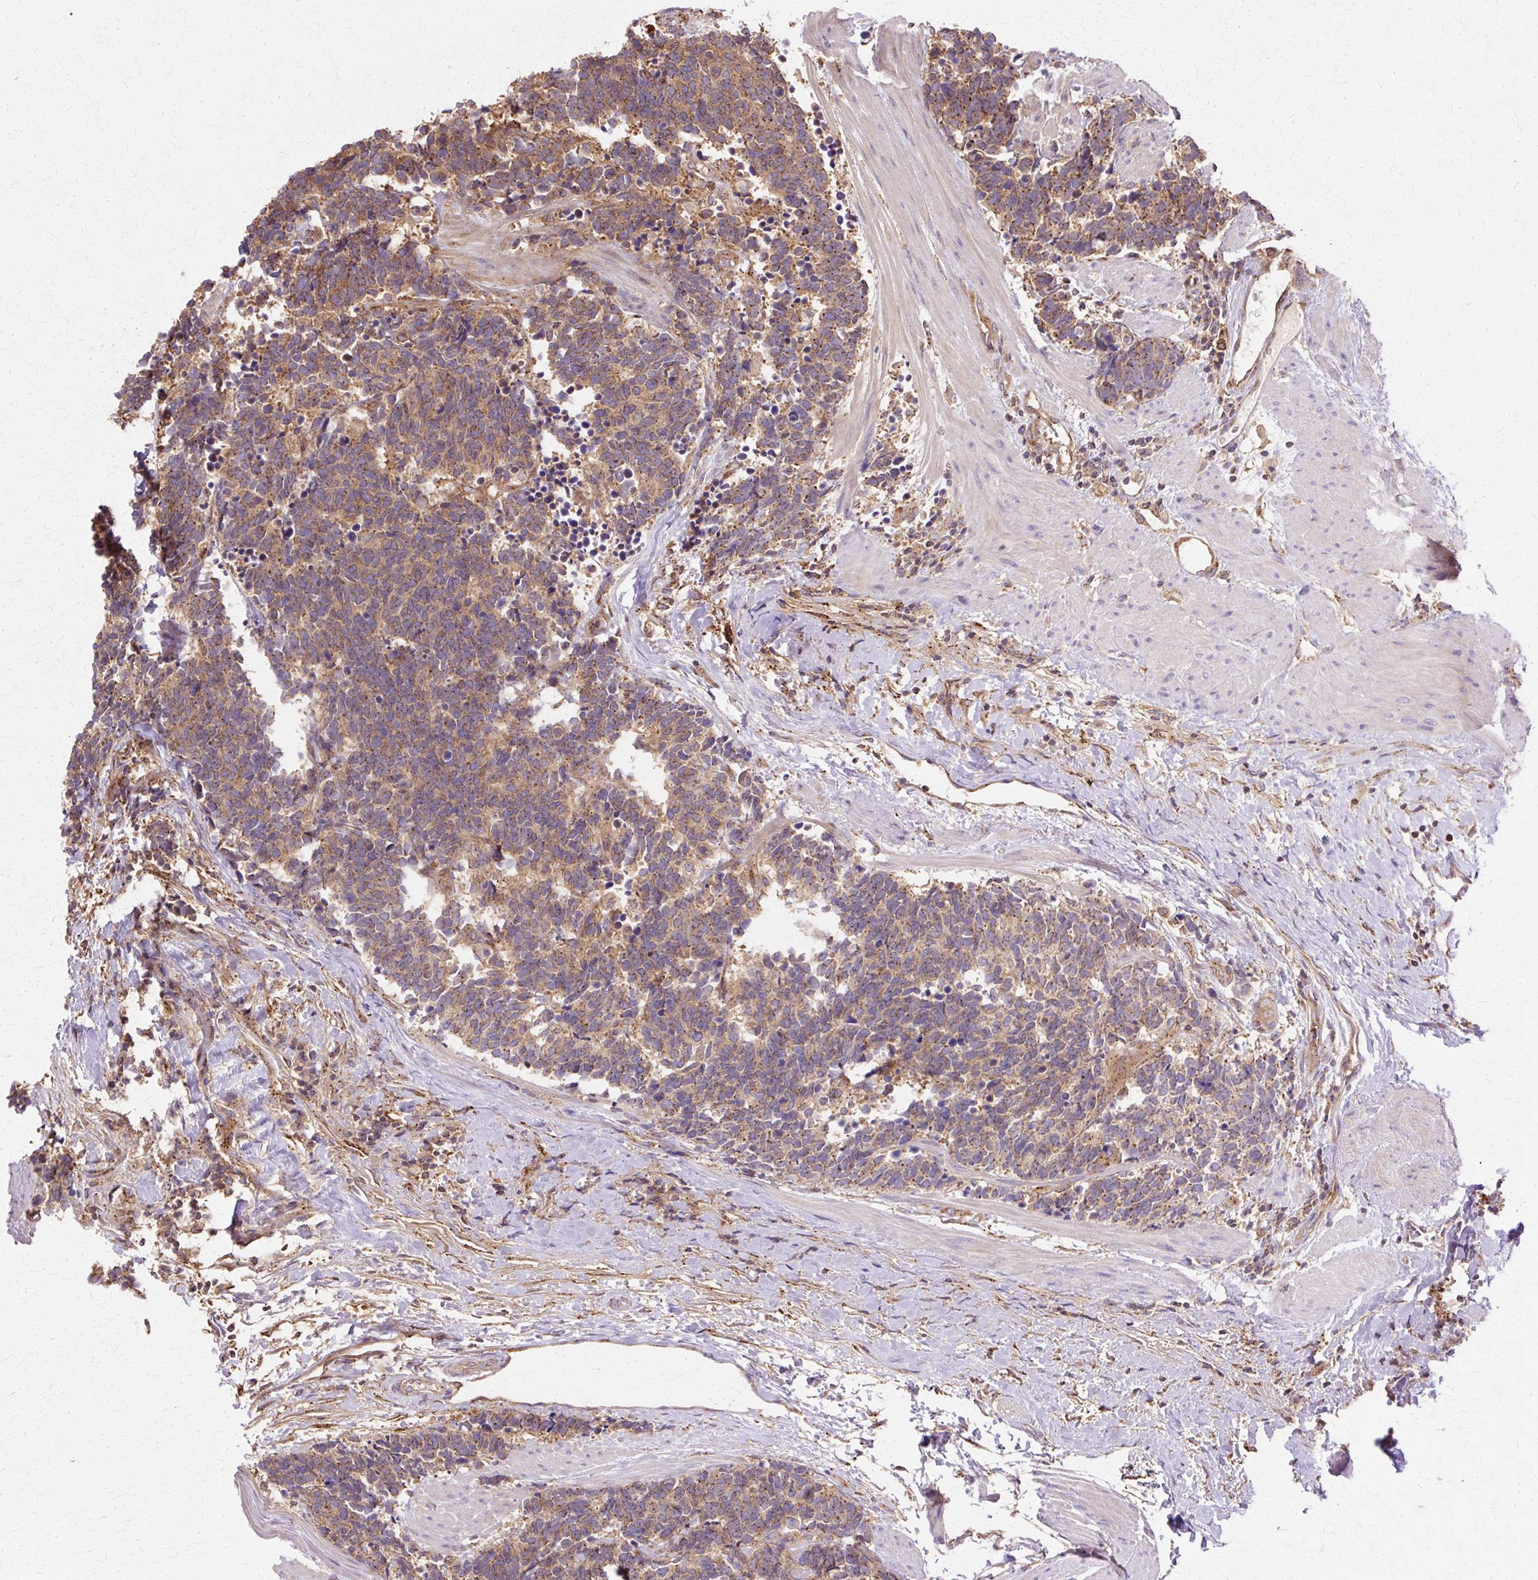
{"staining": {"intensity": "moderate", "quantity": "25%-75%", "location": "cytoplasmic/membranous"}, "tissue": "carcinoid", "cell_type": "Tumor cells", "image_type": "cancer", "snomed": [{"axis": "morphology", "description": "Carcinoid, malignant, NOS"}, {"axis": "topography", "description": "Colon"}], "caption": "Brown immunohistochemical staining in human carcinoid displays moderate cytoplasmic/membranous positivity in about 25%-75% of tumor cells.", "gene": "COPB1", "patient": {"sex": "female", "age": 52}}